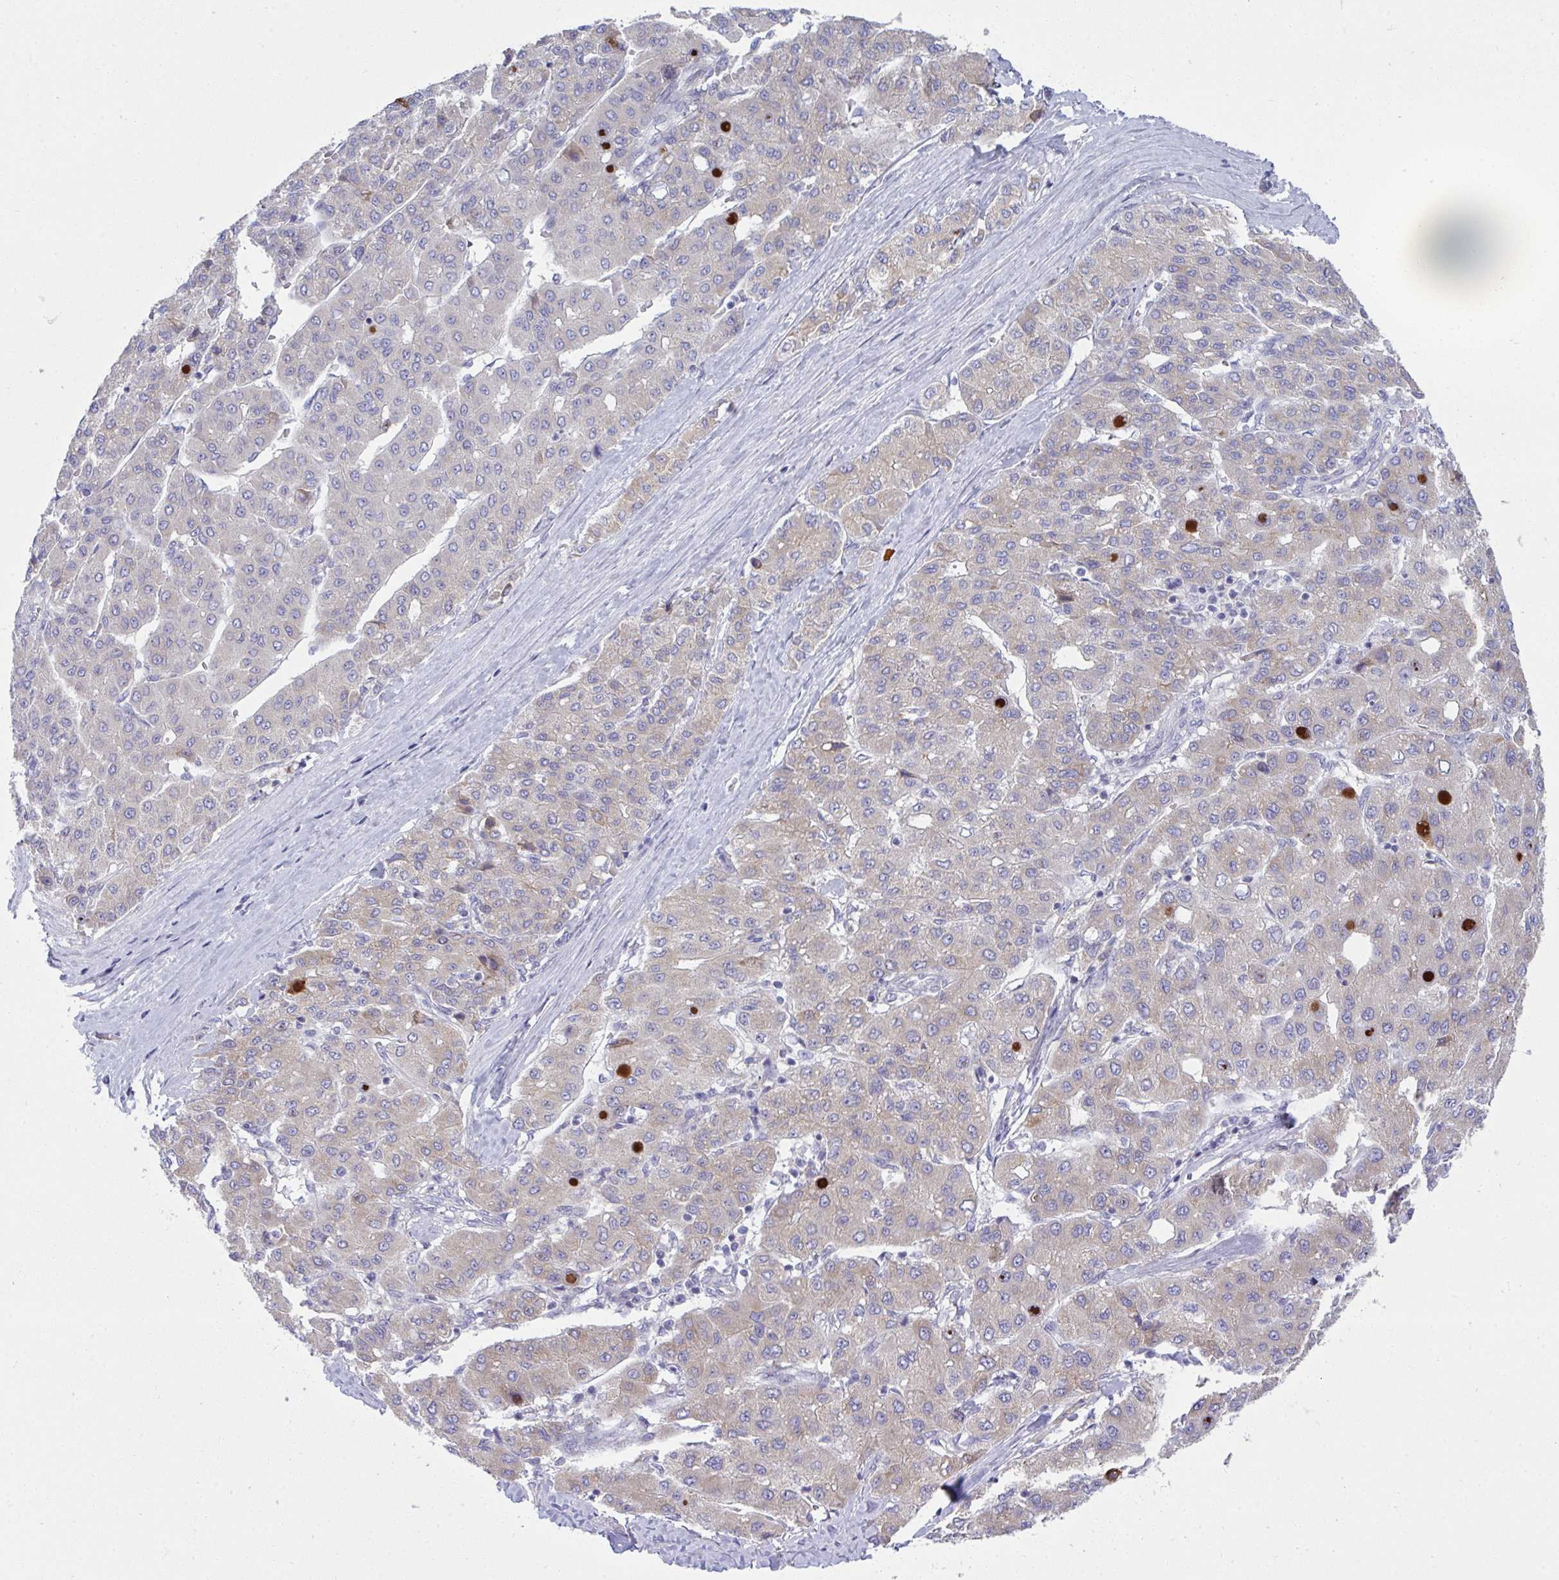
{"staining": {"intensity": "weak", "quantity": "<25%", "location": "cytoplasmic/membranous"}, "tissue": "liver cancer", "cell_type": "Tumor cells", "image_type": "cancer", "snomed": [{"axis": "morphology", "description": "Carcinoma, Hepatocellular, NOS"}, {"axis": "topography", "description": "Liver"}], "caption": "A photomicrograph of liver hepatocellular carcinoma stained for a protein displays no brown staining in tumor cells.", "gene": "FASLG", "patient": {"sex": "male", "age": 65}}